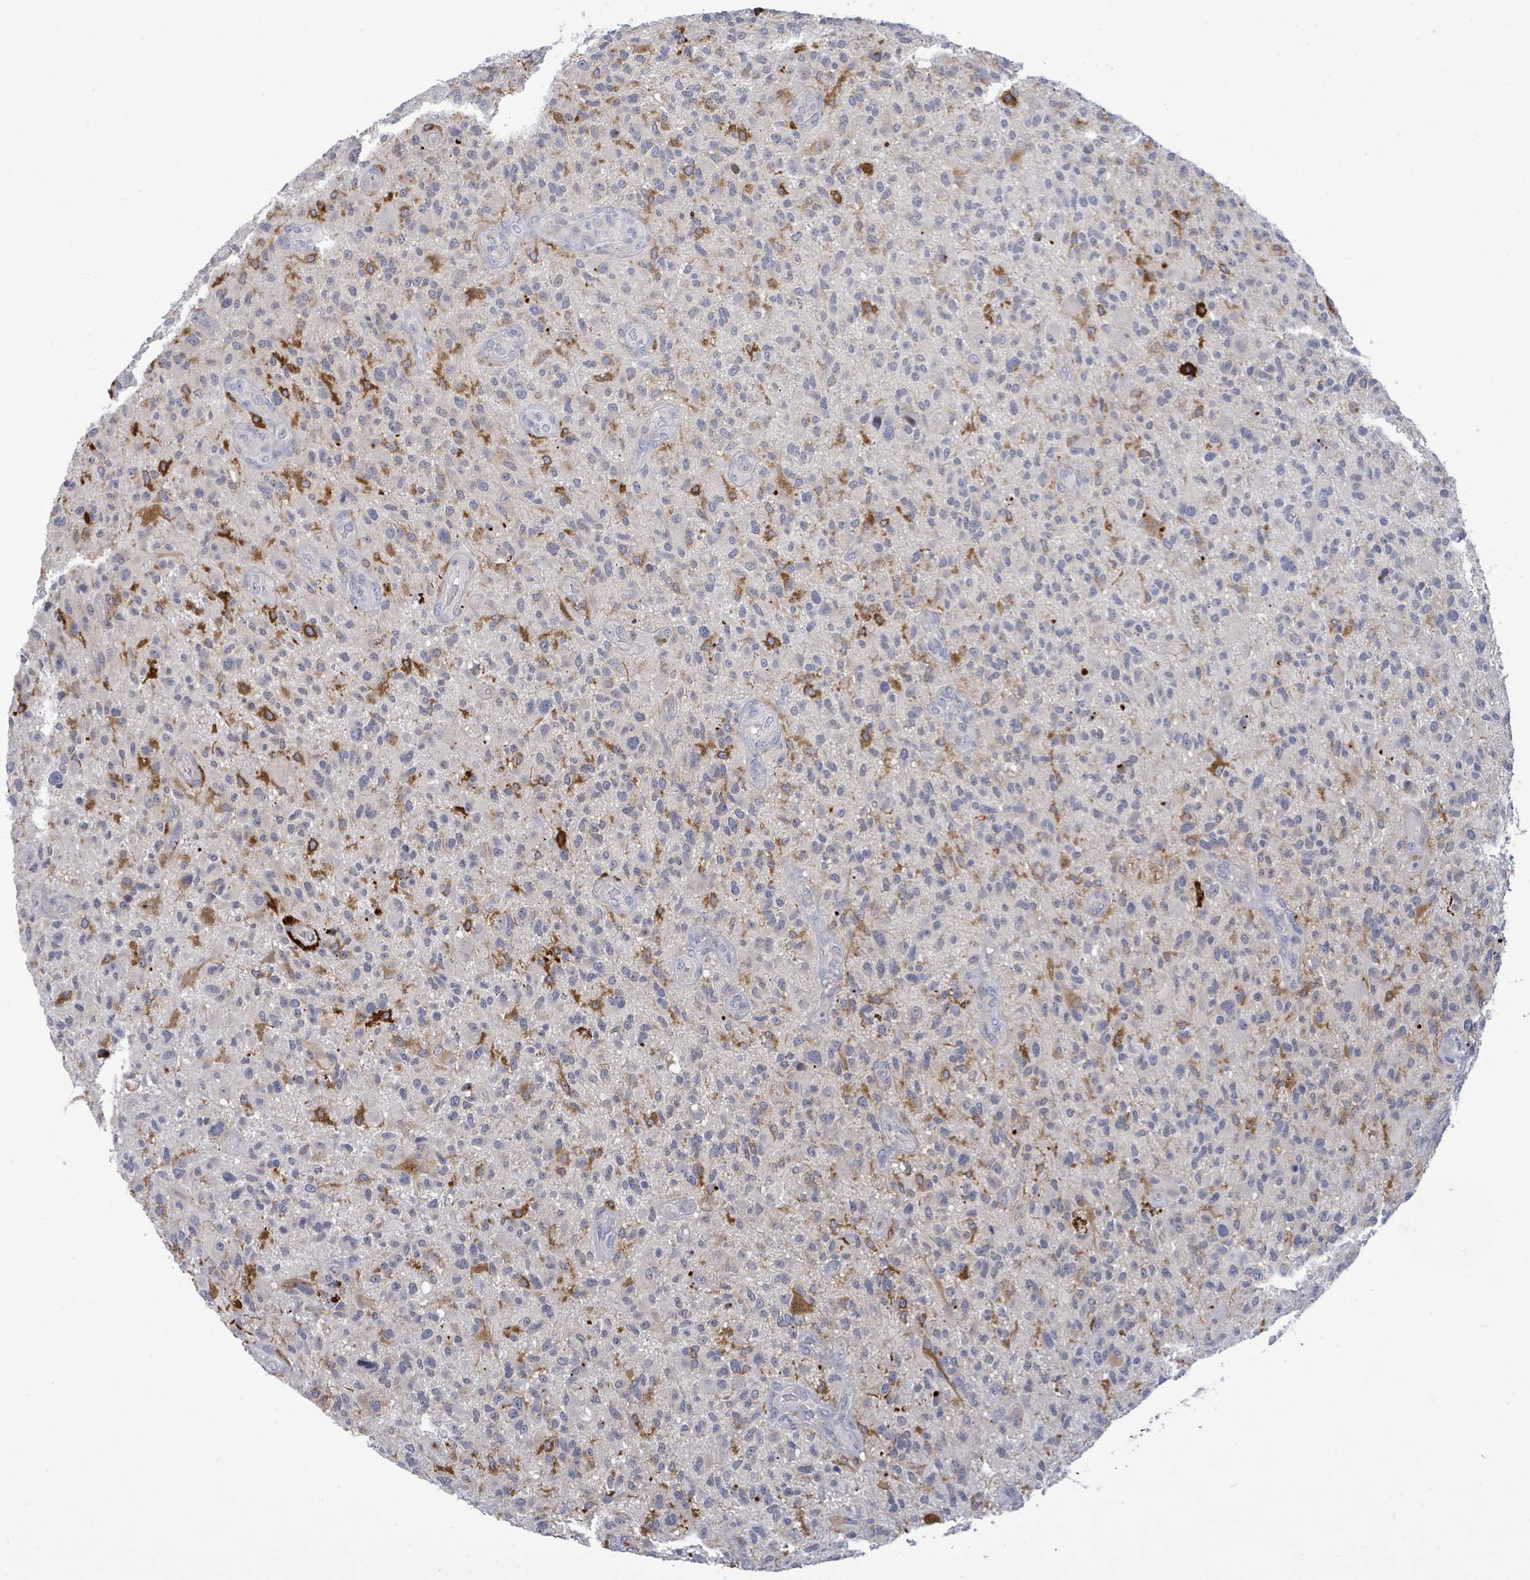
{"staining": {"intensity": "moderate", "quantity": "<25%", "location": "cytoplasmic/membranous"}, "tissue": "glioma", "cell_type": "Tumor cells", "image_type": "cancer", "snomed": [{"axis": "morphology", "description": "Glioma, malignant, High grade"}, {"axis": "topography", "description": "Brain"}], "caption": "About <25% of tumor cells in glioma reveal moderate cytoplasmic/membranous protein staining as visualized by brown immunohistochemical staining.", "gene": "CT45A5", "patient": {"sex": "male", "age": 47}}